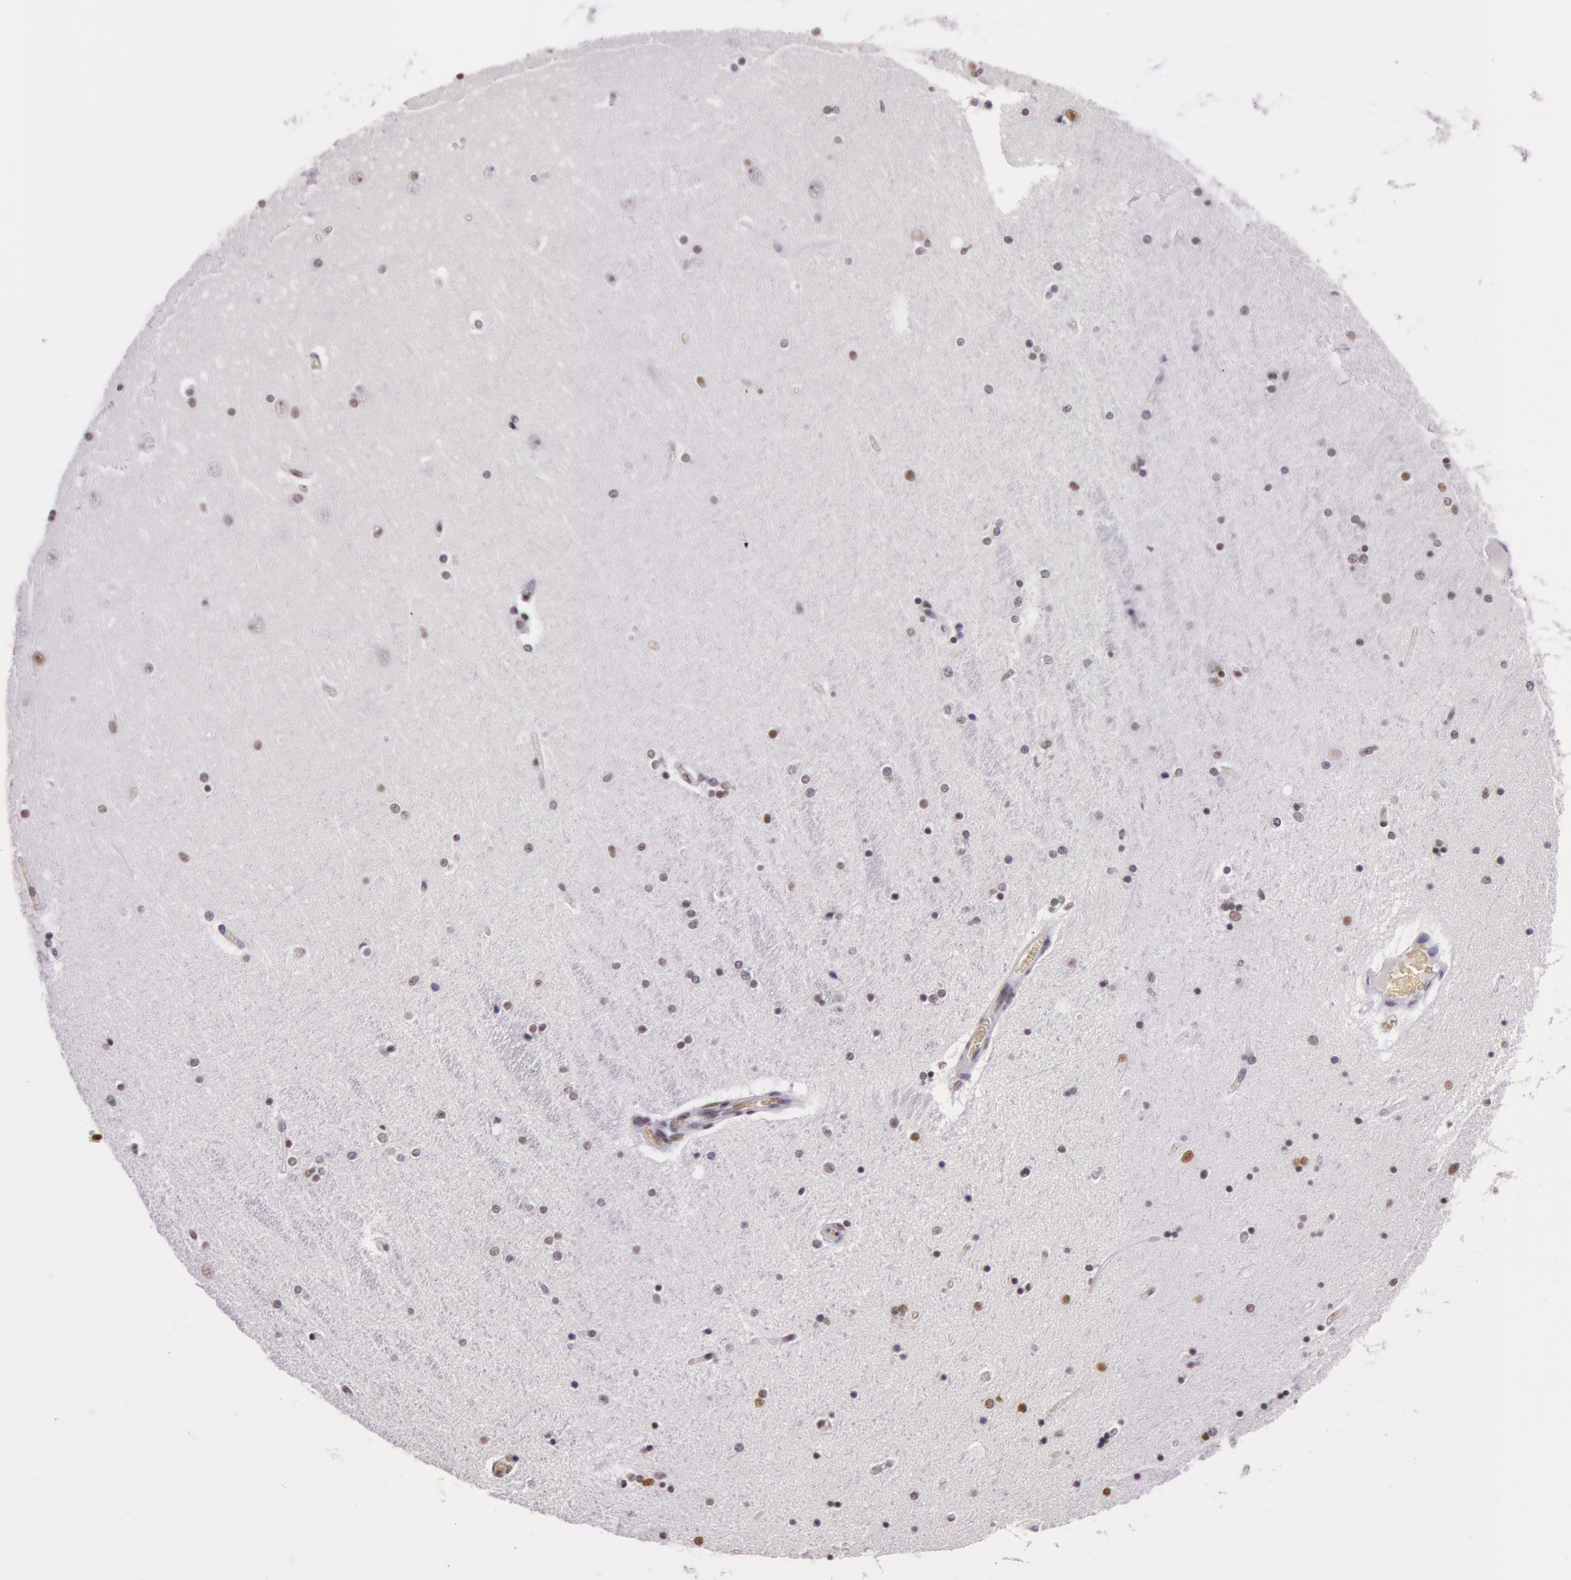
{"staining": {"intensity": "weak", "quantity": "<25%", "location": "nuclear"}, "tissue": "hippocampus", "cell_type": "Glial cells", "image_type": "normal", "snomed": [{"axis": "morphology", "description": "Normal tissue, NOS"}, {"axis": "topography", "description": "Hippocampus"}], "caption": "This micrograph is of benign hippocampus stained with immunohistochemistry (IHC) to label a protein in brown with the nuclei are counter-stained blue. There is no staining in glial cells.", "gene": "NBN", "patient": {"sex": "female", "age": 54}}